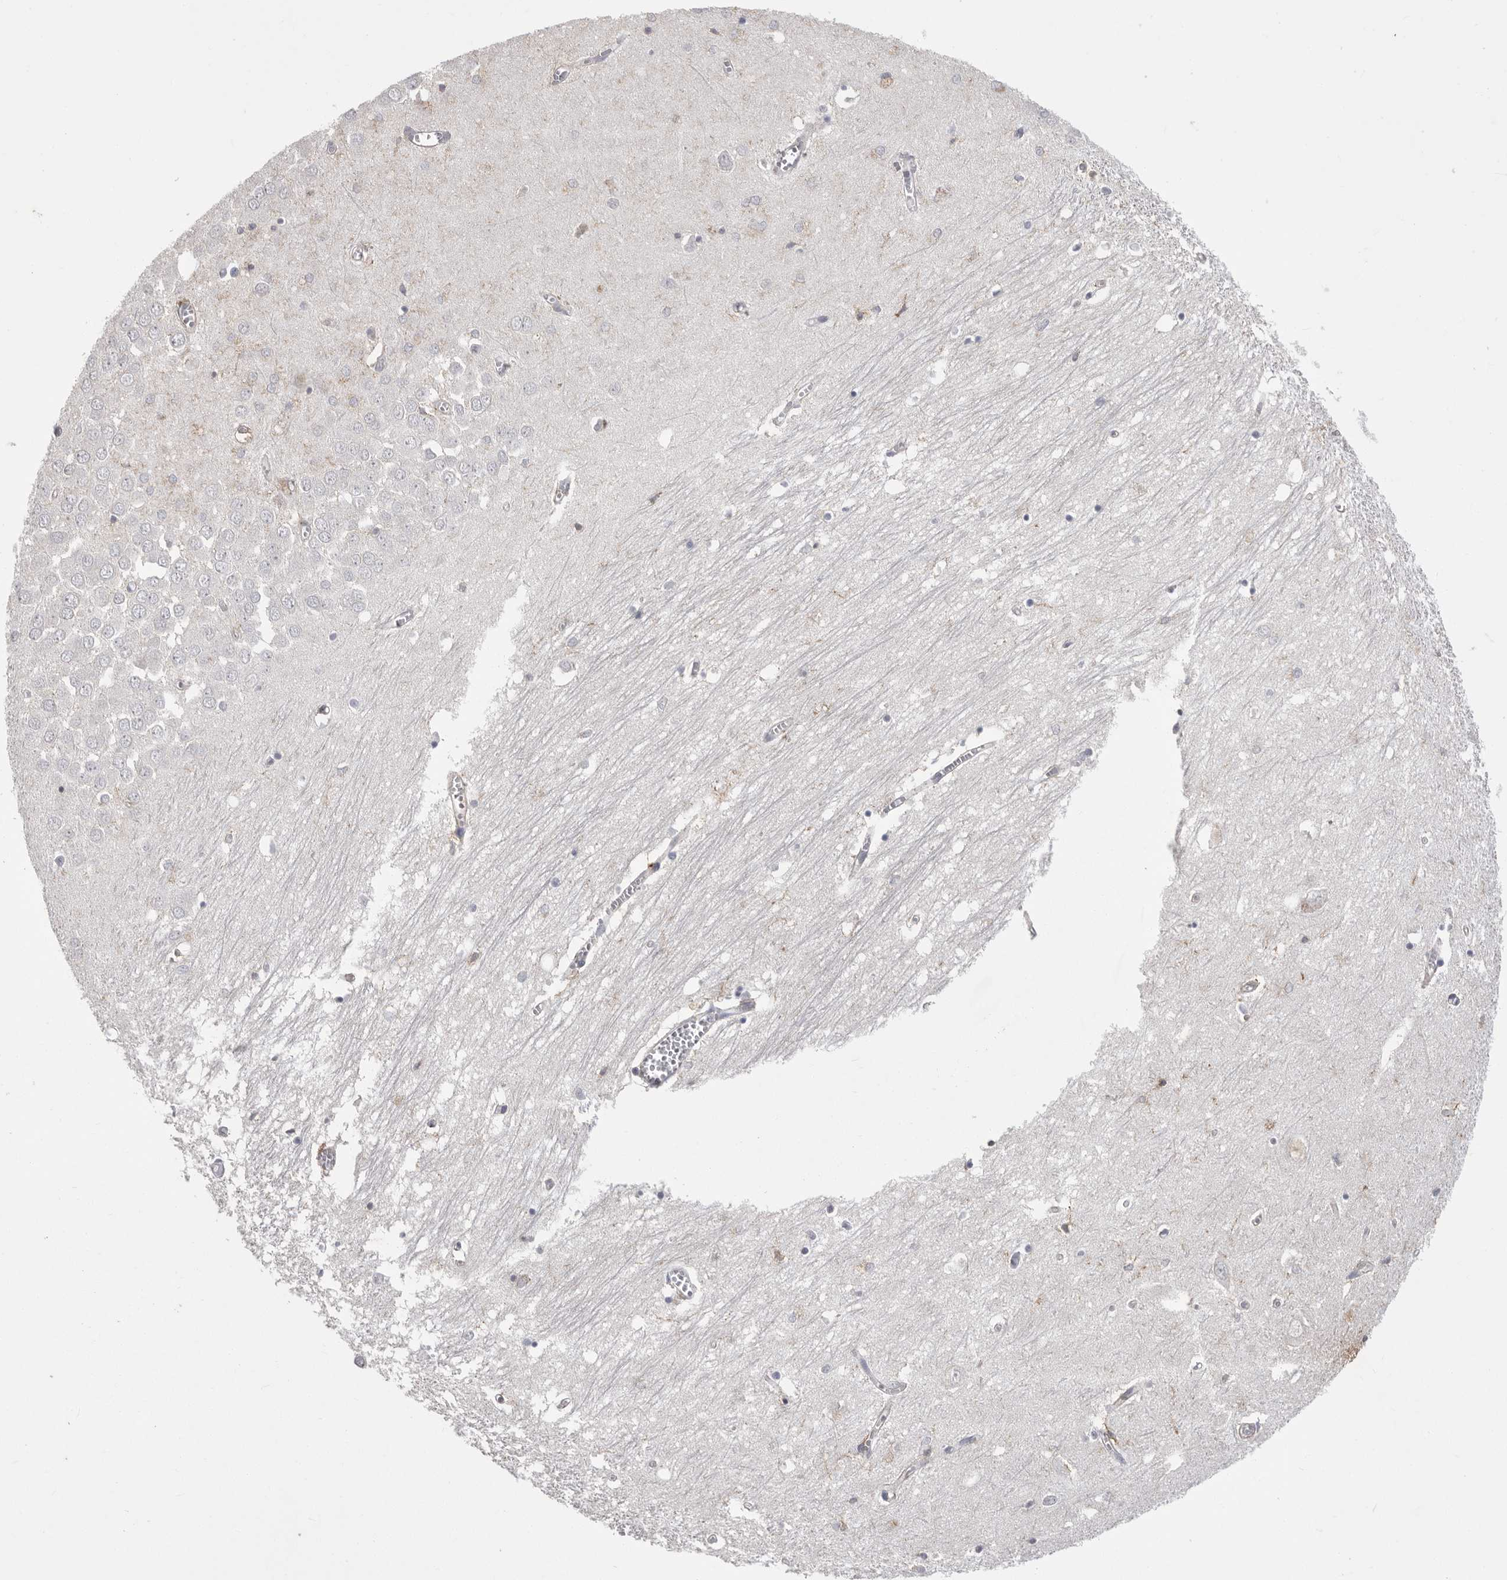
{"staining": {"intensity": "weak", "quantity": "<25%", "location": "cytoplasmic/membranous"}, "tissue": "hippocampus", "cell_type": "Glial cells", "image_type": "normal", "snomed": [{"axis": "morphology", "description": "Normal tissue, NOS"}, {"axis": "topography", "description": "Hippocampus"}], "caption": "Immunohistochemistry of unremarkable hippocampus demonstrates no staining in glial cells. (DAB (3,3'-diaminobenzidine) immunohistochemistry visualized using brightfield microscopy, high magnification).", "gene": "SIGLEC10", "patient": {"sex": "male", "age": 70}}